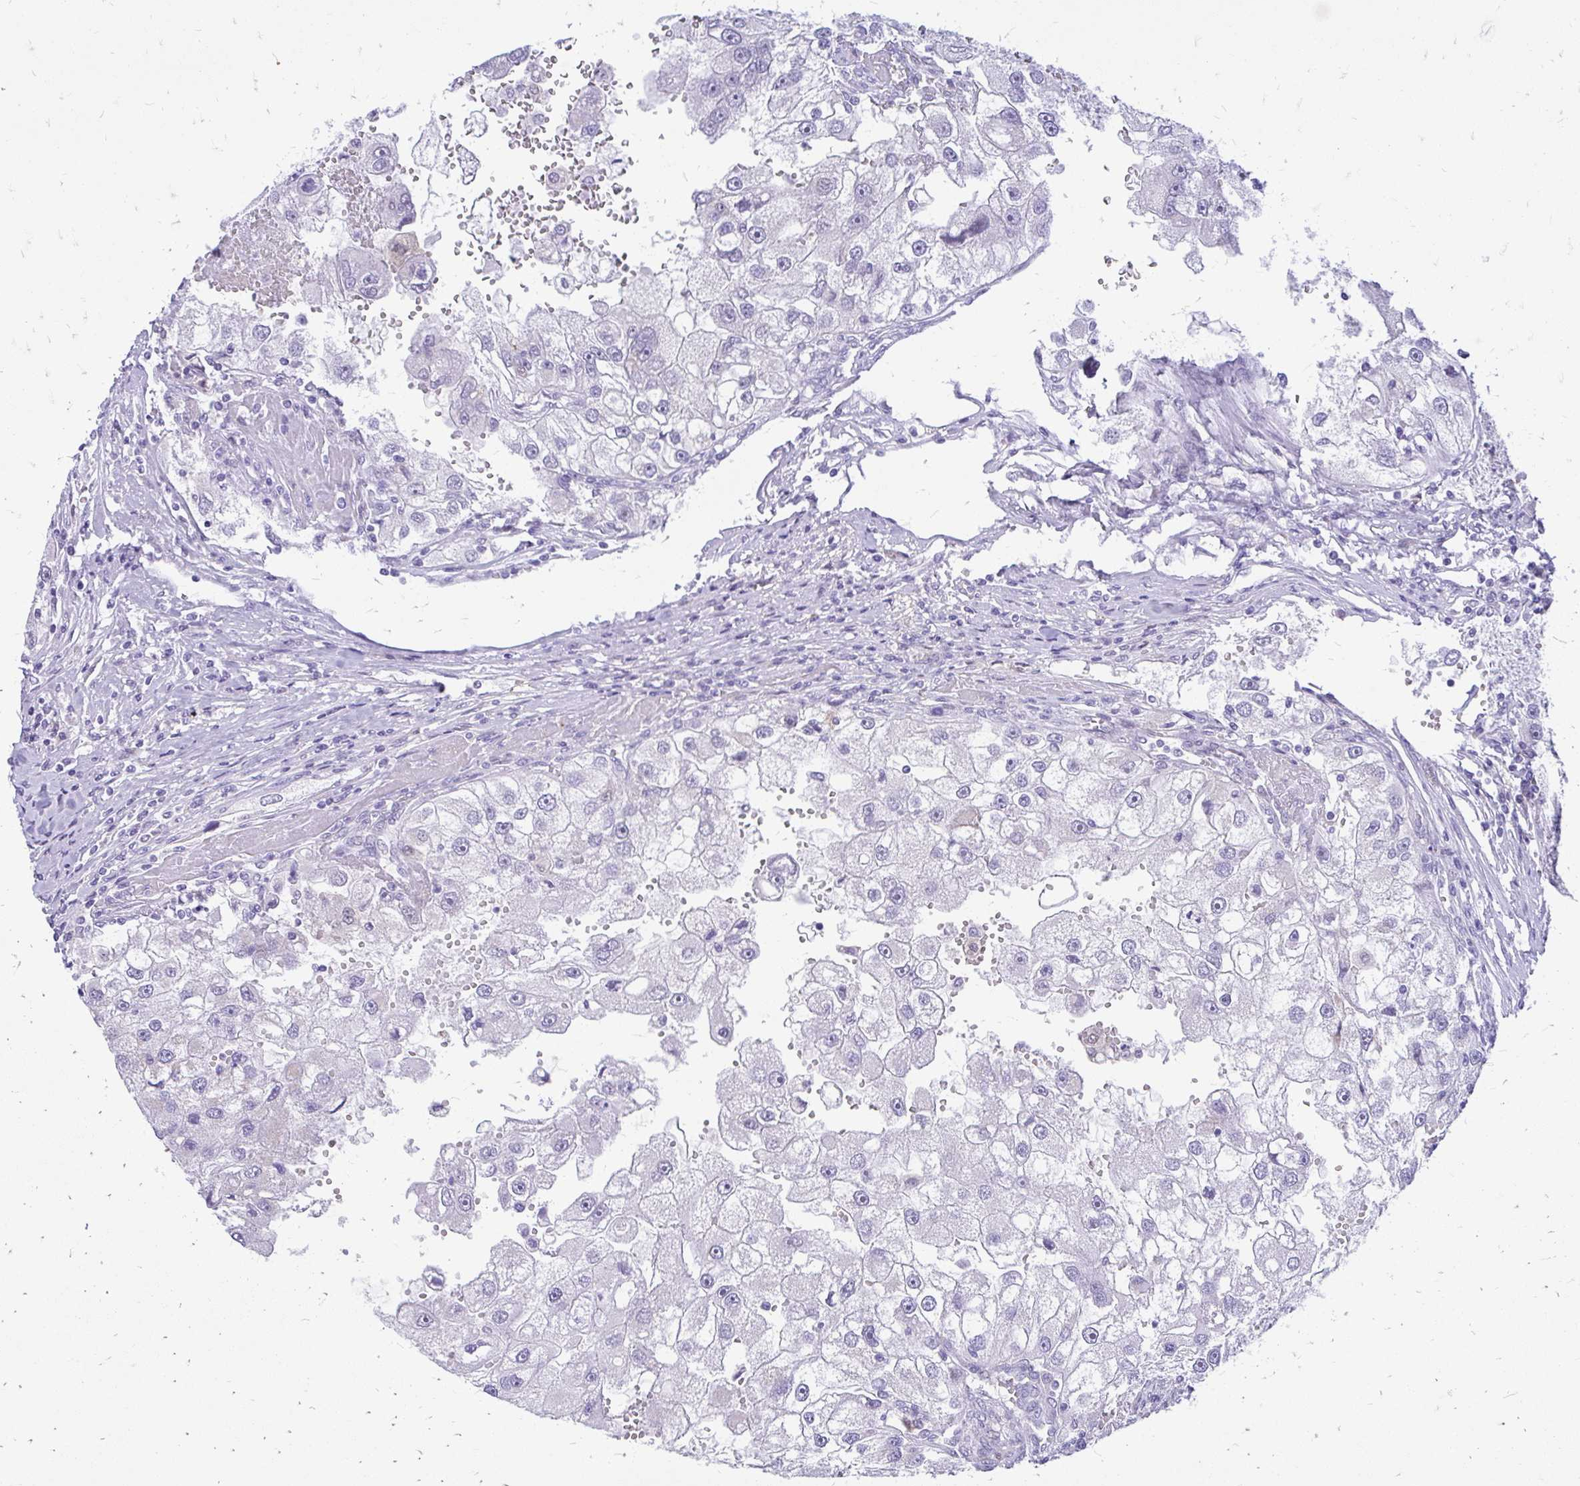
{"staining": {"intensity": "negative", "quantity": "none", "location": "none"}, "tissue": "renal cancer", "cell_type": "Tumor cells", "image_type": "cancer", "snomed": [{"axis": "morphology", "description": "Adenocarcinoma, NOS"}, {"axis": "topography", "description": "Kidney"}], "caption": "This is an immunohistochemistry (IHC) histopathology image of adenocarcinoma (renal). There is no positivity in tumor cells.", "gene": "GLB1L2", "patient": {"sex": "male", "age": 63}}